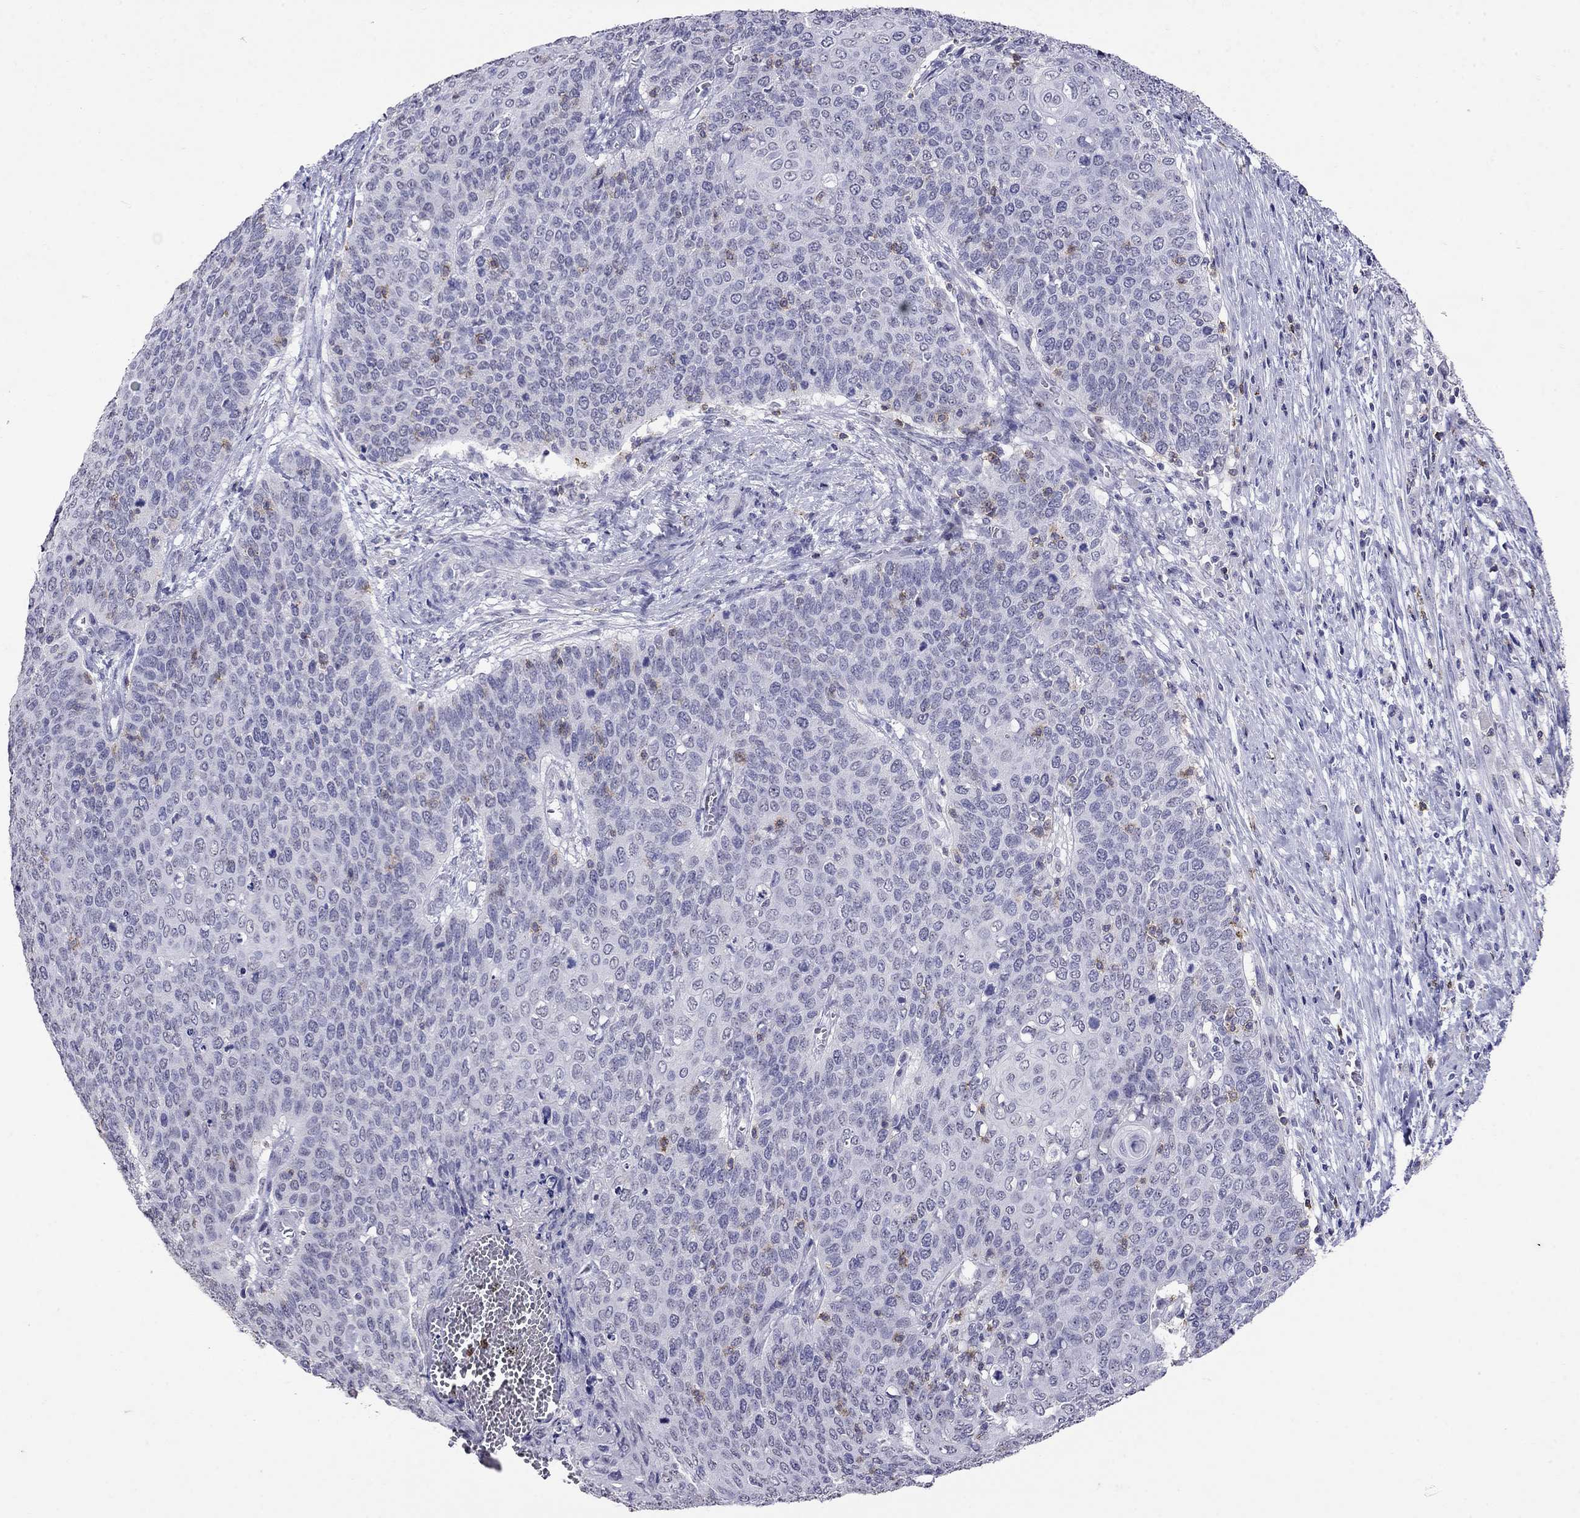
{"staining": {"intensity": "weak", "quantity": "<25%", "location": "cytoplasmic/membranous"}, "tissue": "cervical cancer", "cell_type": "Tumor cells", "image_type": "cancer", "snomed": [{"axis": "morphology", "description": "Squamous cell carcinoma, NOS"}, {"axis": "topography", "description": "Cervix"}], "caption": "The immunohistochemistry (IHC) photomicrograph has no significant positivity in tumor cells of cervical cancer (squamous cell carcinoma) tissue.", "gene": "CD8B", "patient": {"sex": "female", "age": 39}}